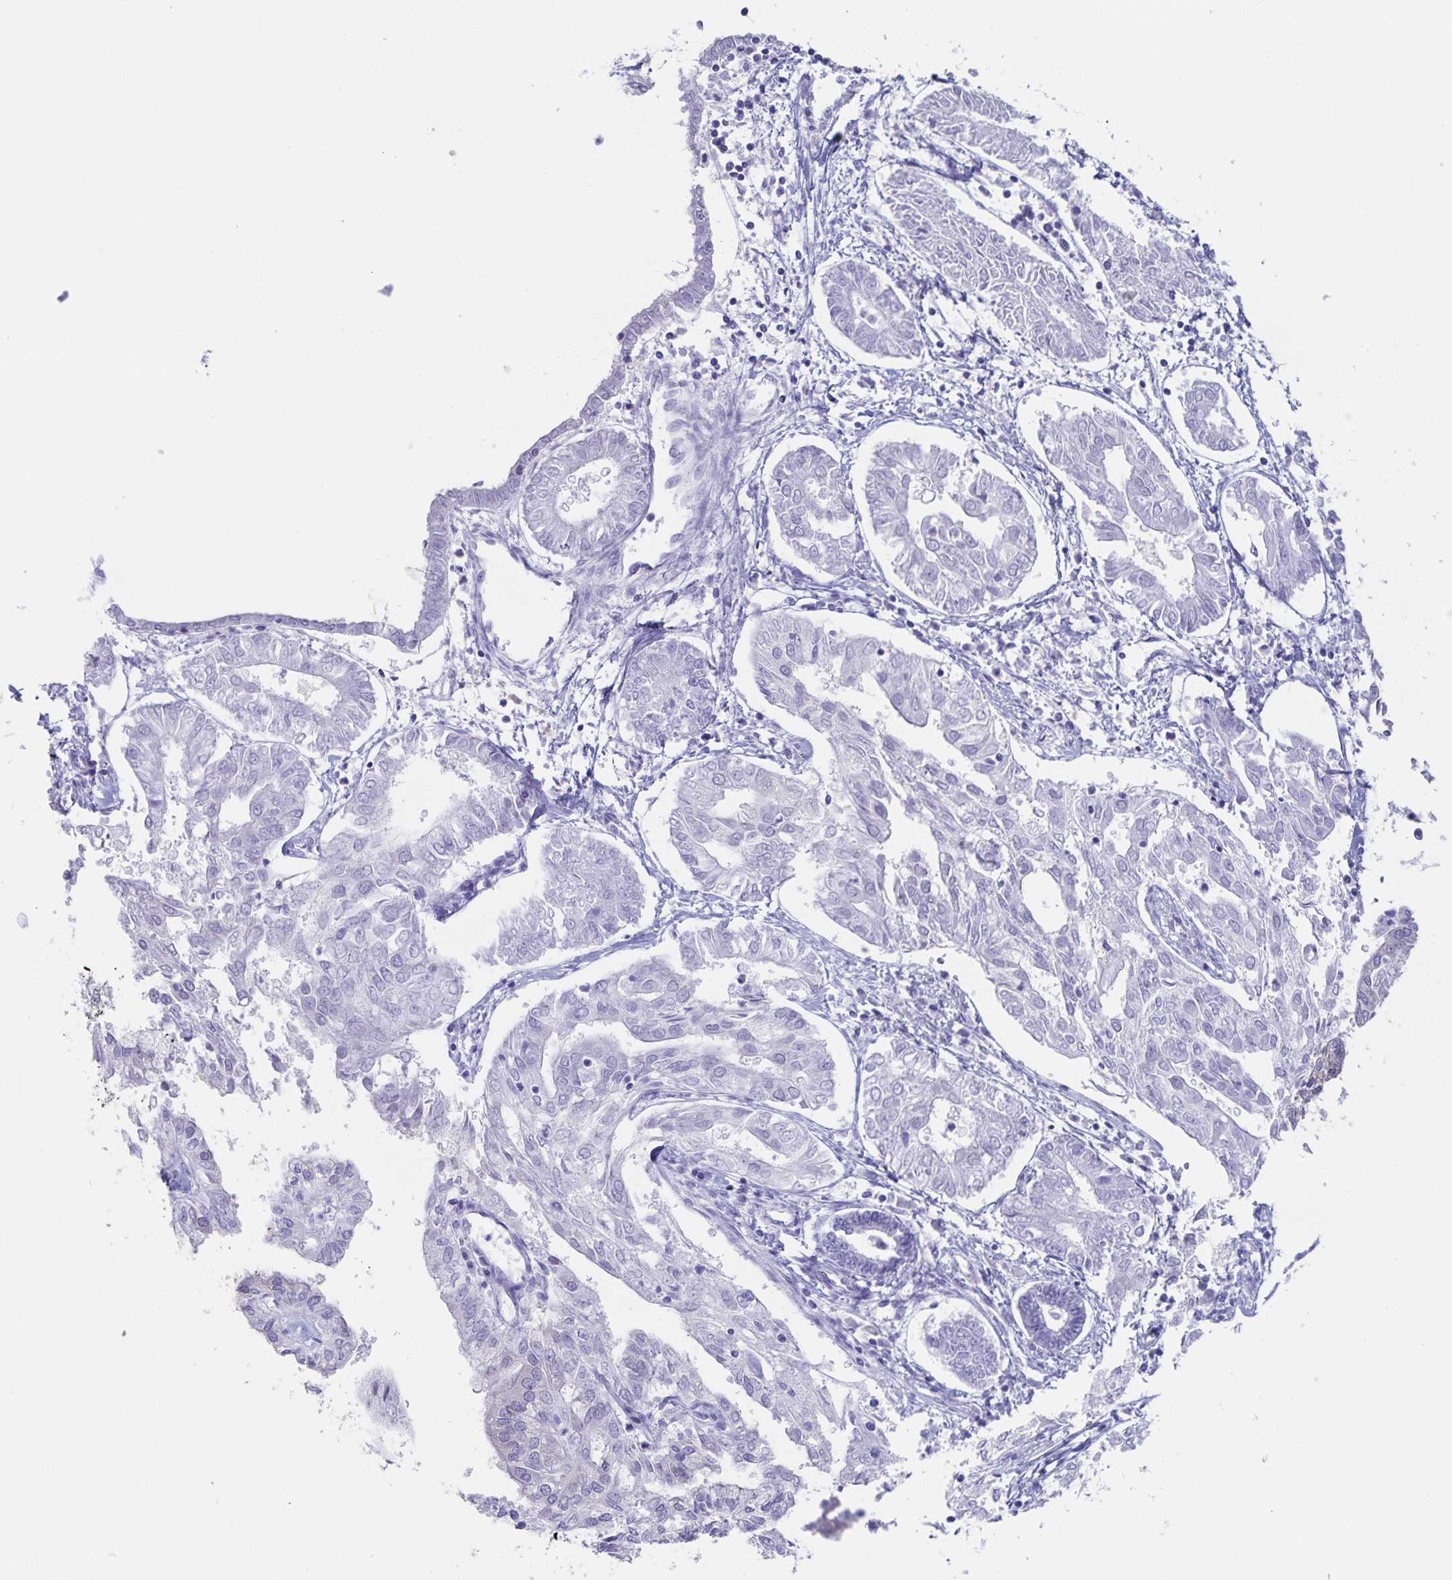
{"staining": {"intensity": "negative", "quantity": "none", "location": "none"}, "tissue": "endometrial cancer", "cell_type": "Tumor cells", "image_type": "cancer", "snomed": [{"axis": "morphology", "description": "Adenocarcinoma, NOS"}, {"axis": "topography", "description": "Endometrium"}], "caption": "There is no significant staining in tumor cells of endometrial cancer (adenocarcinoma). (DAB IHC visualized using brightfield microscopy, high magnification).", "gene": "AQP4", "patient": {"sex": "female", "age": 68}}